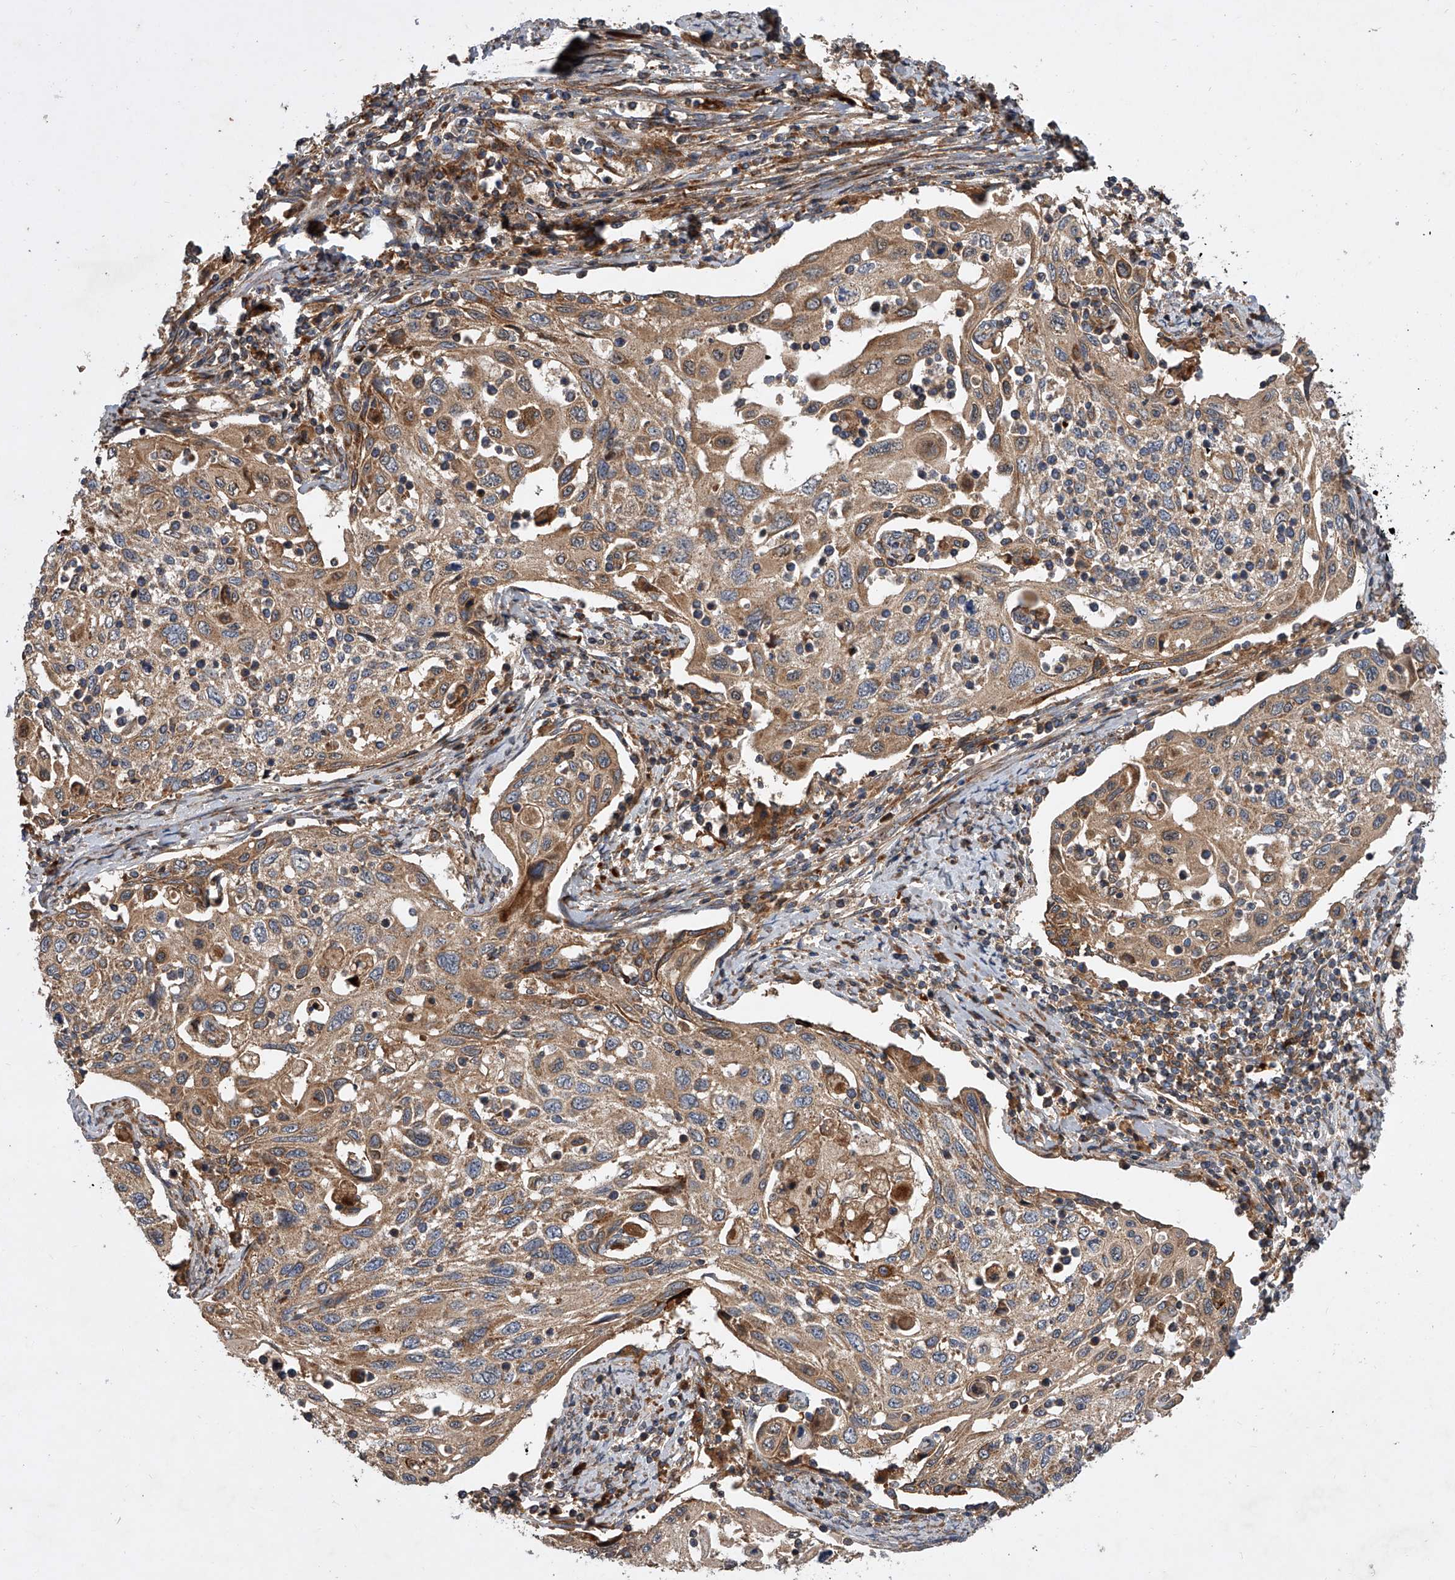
{"staining": {"intensity": "moderate", "quantity": ">75%", "location": "cytoplasmic/membranous"}, "tissue": "cervical cancer", "cell_type": "Tumor cells", "image_type": "cancer", "snomed": [{"axis": "morphology", "description": "Squamous cell carcinoma, NOS"}, {"axis": "topography", "description": "Cervix"}], "caption": "The histopathology image shows a brown stain indicating the presence of a protein in the cytoplasmic/membranous of tumor cells in cervical cancer (squamous cell carcinoma).", "gene": "USP47", "patient": {"sex": "female", "age": 70}}